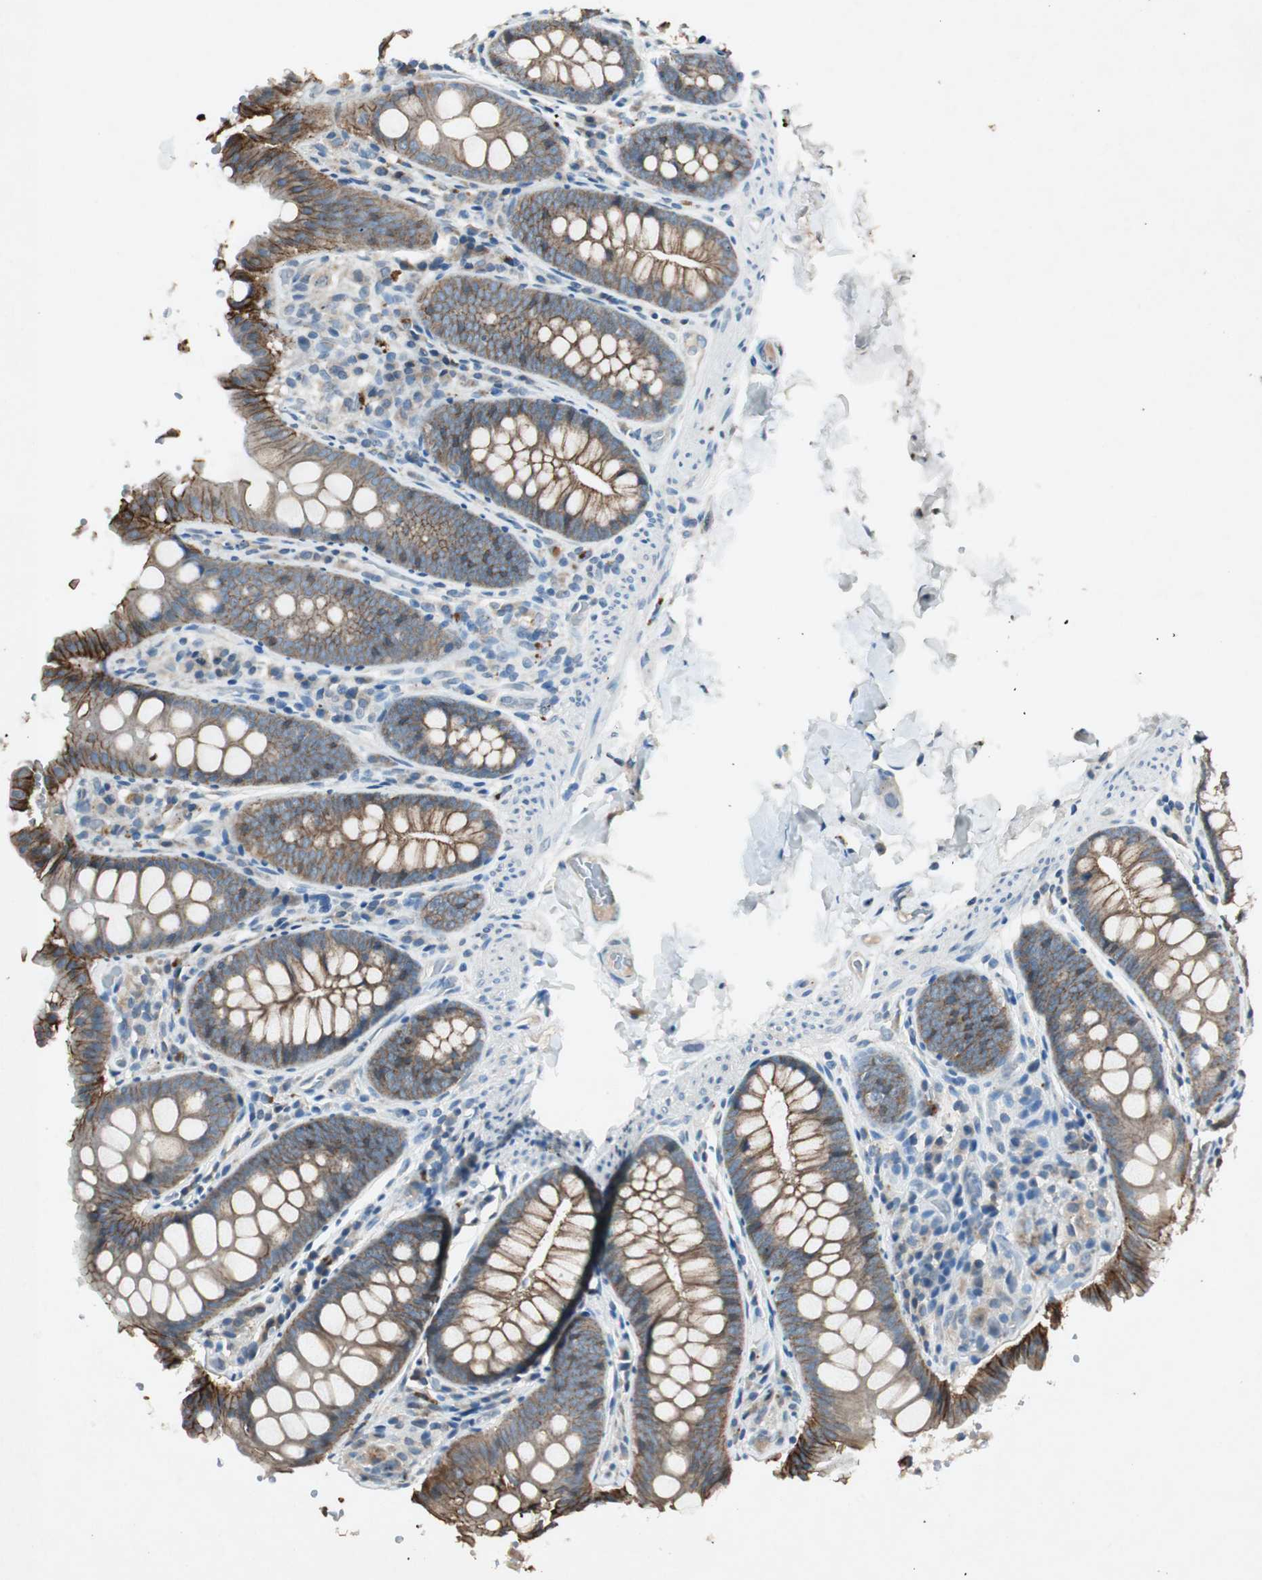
{"staining": {"intensity": "weak", "quantity": ">75%", "location": "cytoplasmic/membranous"}, "tissue": "colon", "cell_type": "Endothelial cells", "image_type": "normal", "snomed": [{"axis": "morphology", "description": "Normal tissue, NOS"}, {"axis": "topography", "description": "Colon"}], "caption": "Protein expression analysis of unremarkable colon reveals weak cytoplasmic/membranous positivity in approximately >75% of endothelial cells. (IHC, brightfield microscopy, high magnification).", "gene": "NKAIN1", "patient": {"sex": "female", "age": 61}}